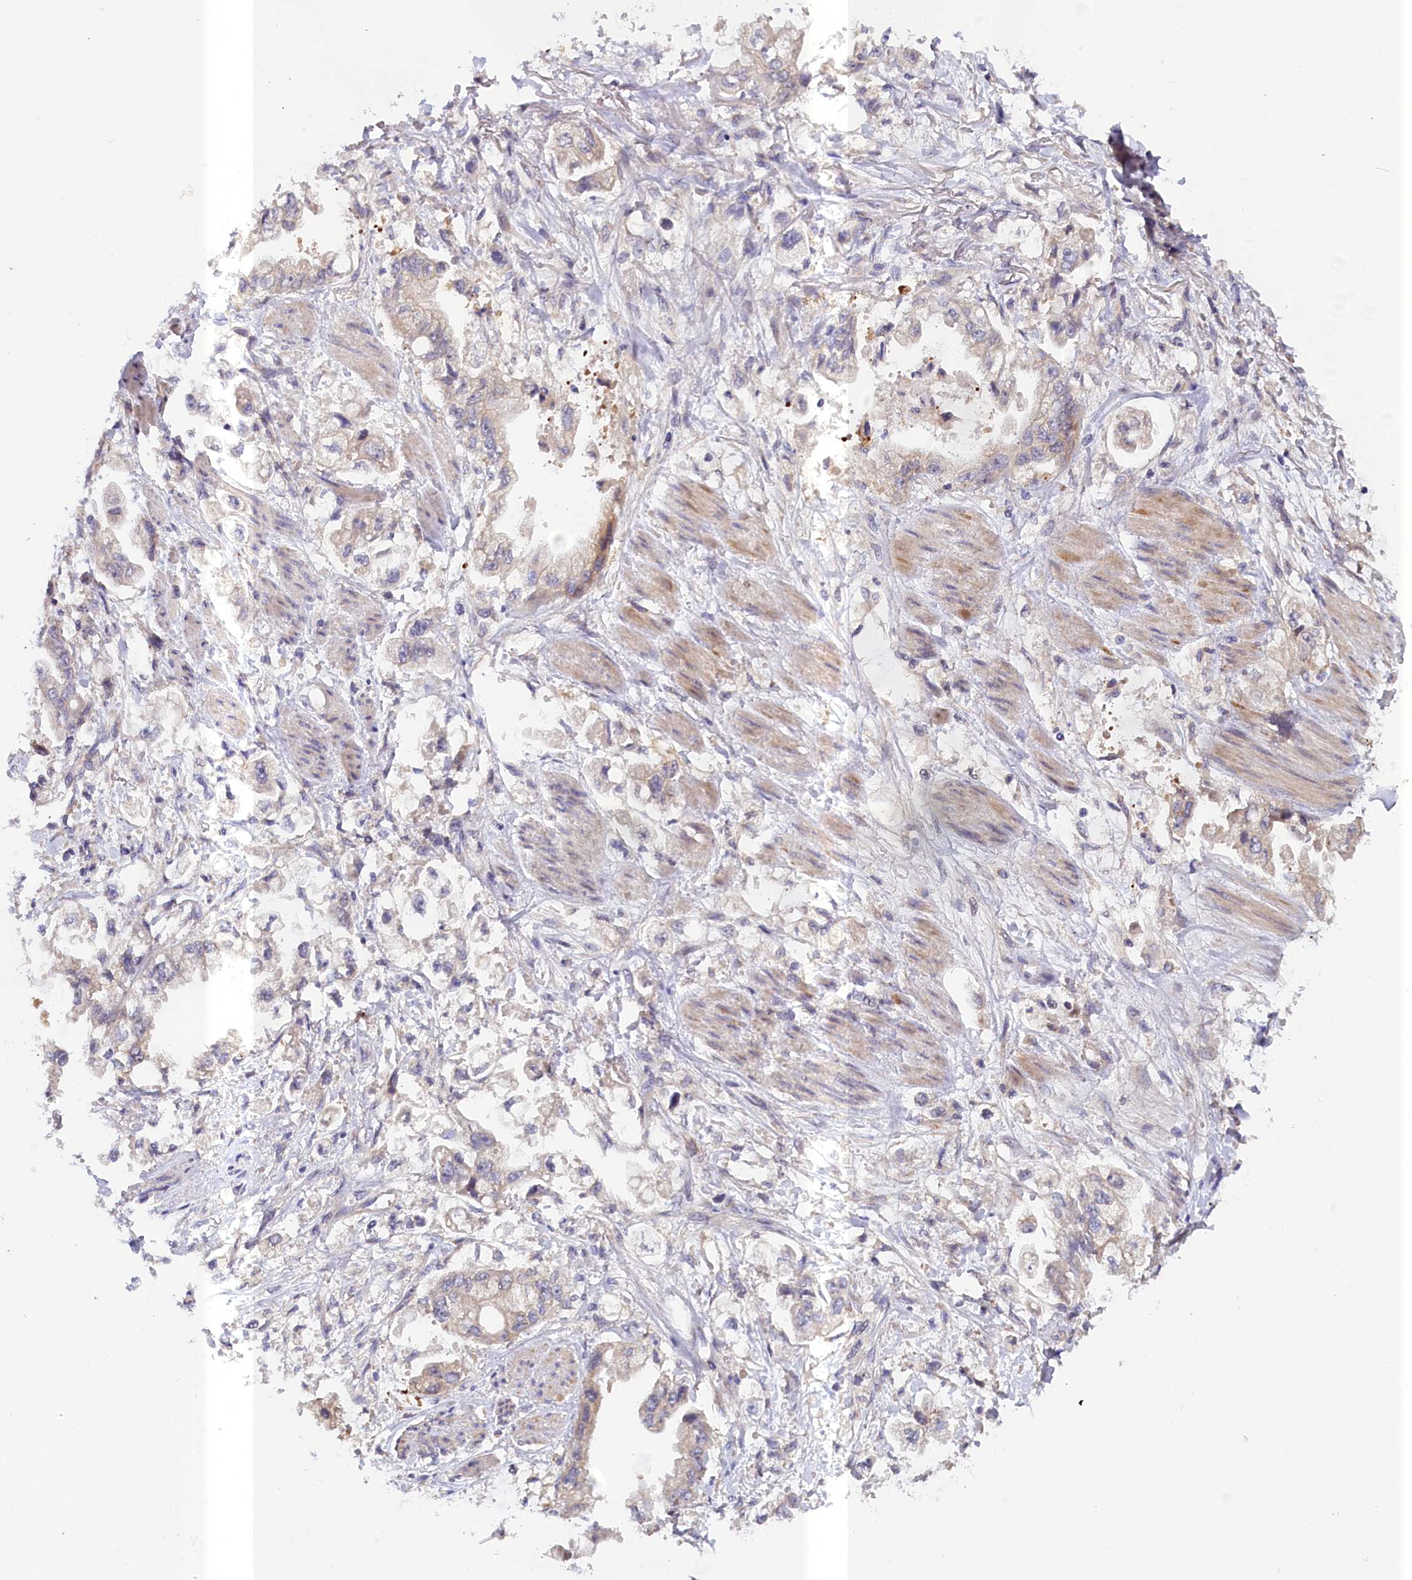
{"staining": {"intensity": "negative", "quantity": "none", "location": "none"}, "tissue": "stomach cancer", "cell_type": "Tumor cells", "image_type": "cancer", "snomed": [{"axis": "morphology", "description": "Adenocarcinoma, NOS"}, {"axis": "topography", "description": "Stomach"}], "caption": "Immunohistochemical staining of stomach adenocarcinoma reveals no significant expression in tumor cells.", "gene": "IGFALS", "patient": {"sex": "male", "age": 62}}